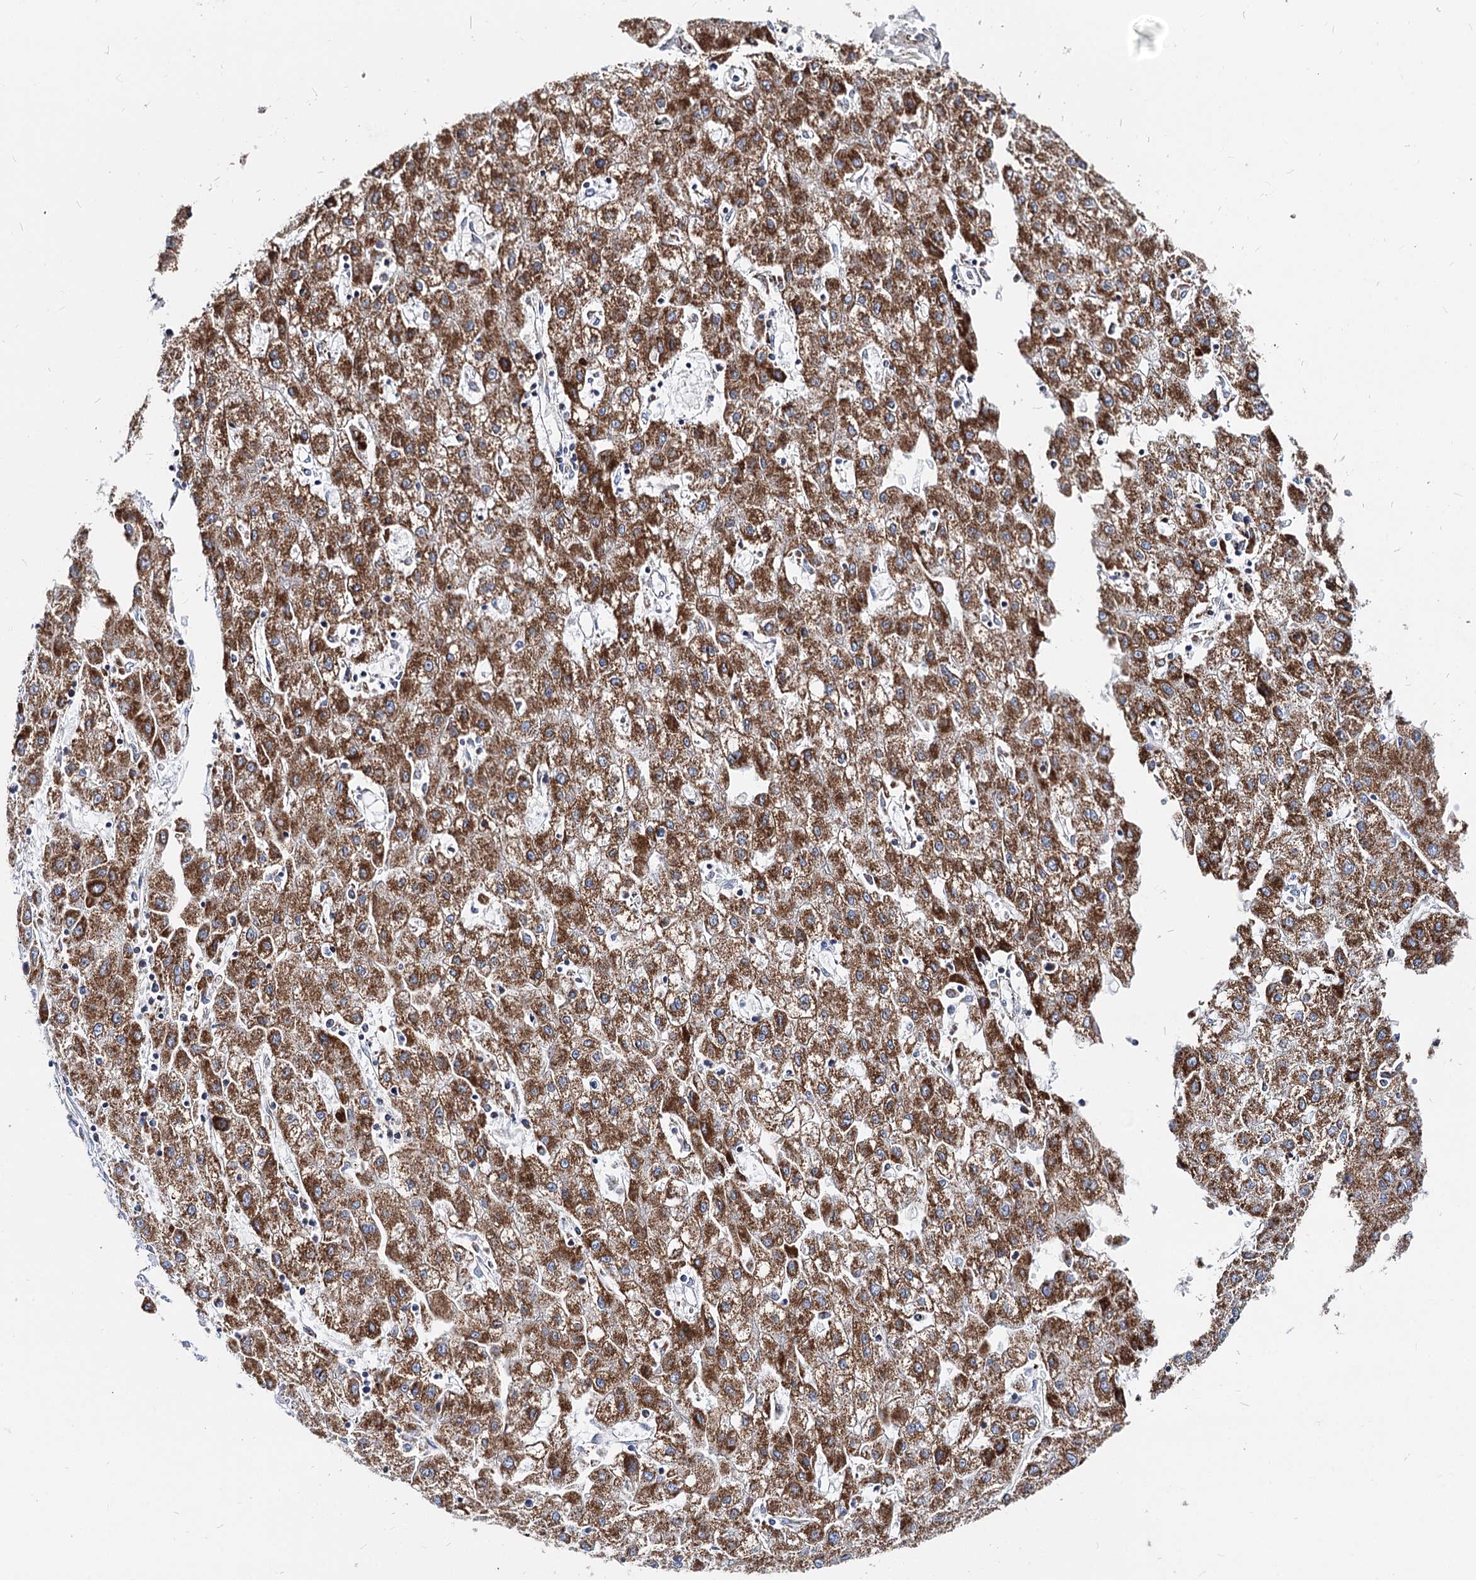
{"staining": {"intensity": "strong", "quantity": ">75%", "location": "cytoplasmic/membranous"}, "tissue": "liver cancer", "cell_type": "Tumor cells", "image_type": "cancer", "snomed": [{"axis": "morphology", "description": "Carcinoma, Hepatocellular, NOS"}, {"axis": "topography", "description": "Liver"}], "caption": "Approximately >75% of tumor cells in human liver cancer (hepatocellular carcinoma) exhibit strong cytoplasmic/membranous protein expression as visualized by brown immunohistochemical staining.", "gene": "MCCC2", "patient": {"sex": "male", "age": 72}}